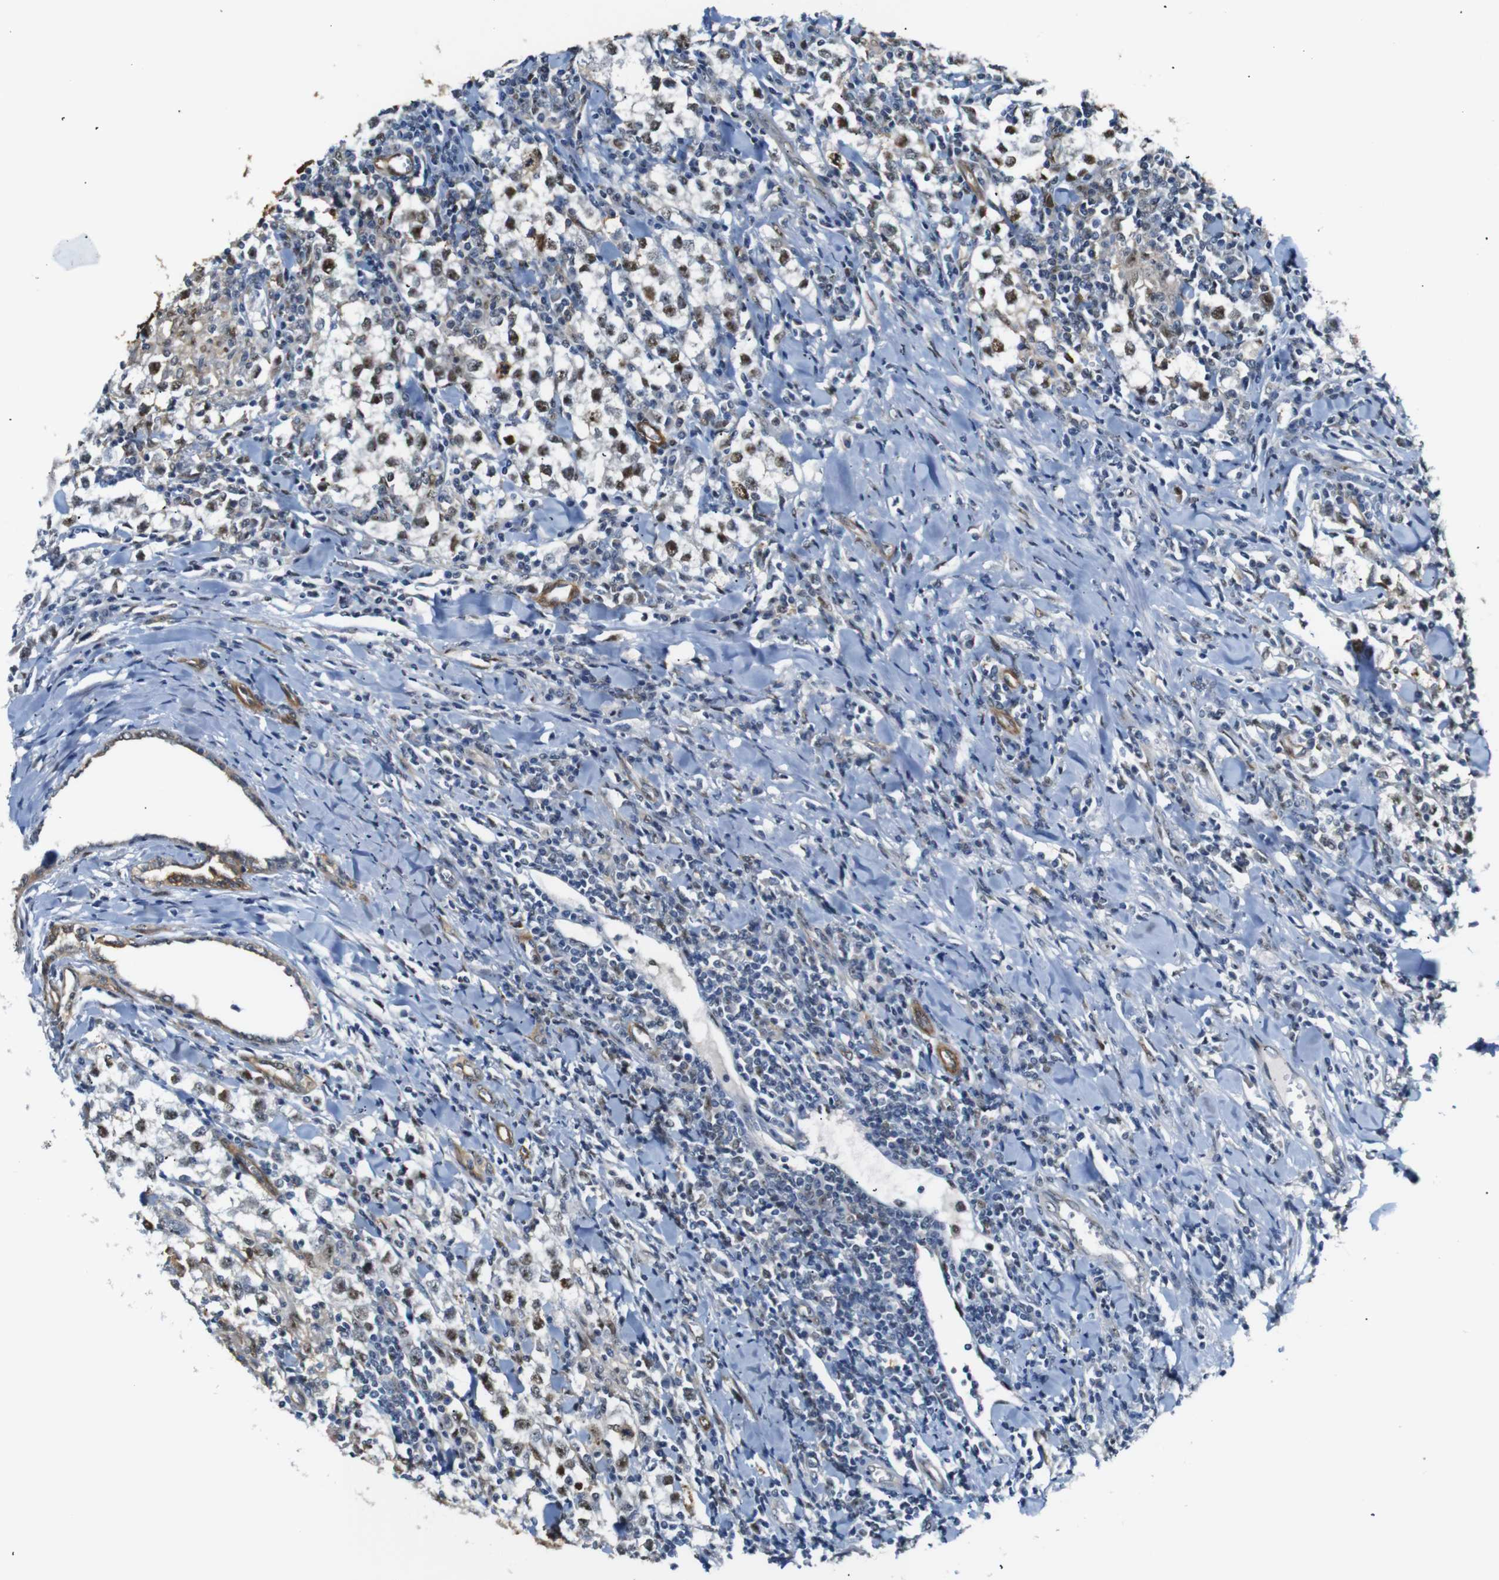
{"staining": {"intensity": "moderate", "quantity": "25%-75%", "location": "nuclear"}, "tissue": "testis cancer", "cell_type": "Tumor cells", "image_type": "cancer", "snomed": [{"axis": "morphology", "description": "Seminoma, NOS"}, {"axis": "morphology", "description": "Carcinoma, Embryonal, NOS"}, {"axis": "topography", "description": "Testis"}], "caption": "A brown stain highlights moderate nuclear expression of a protein in human testis embryonal carcinoma tumor cells.", "gene": "PARN", "patient": {"sex": "male", "age": 36}}